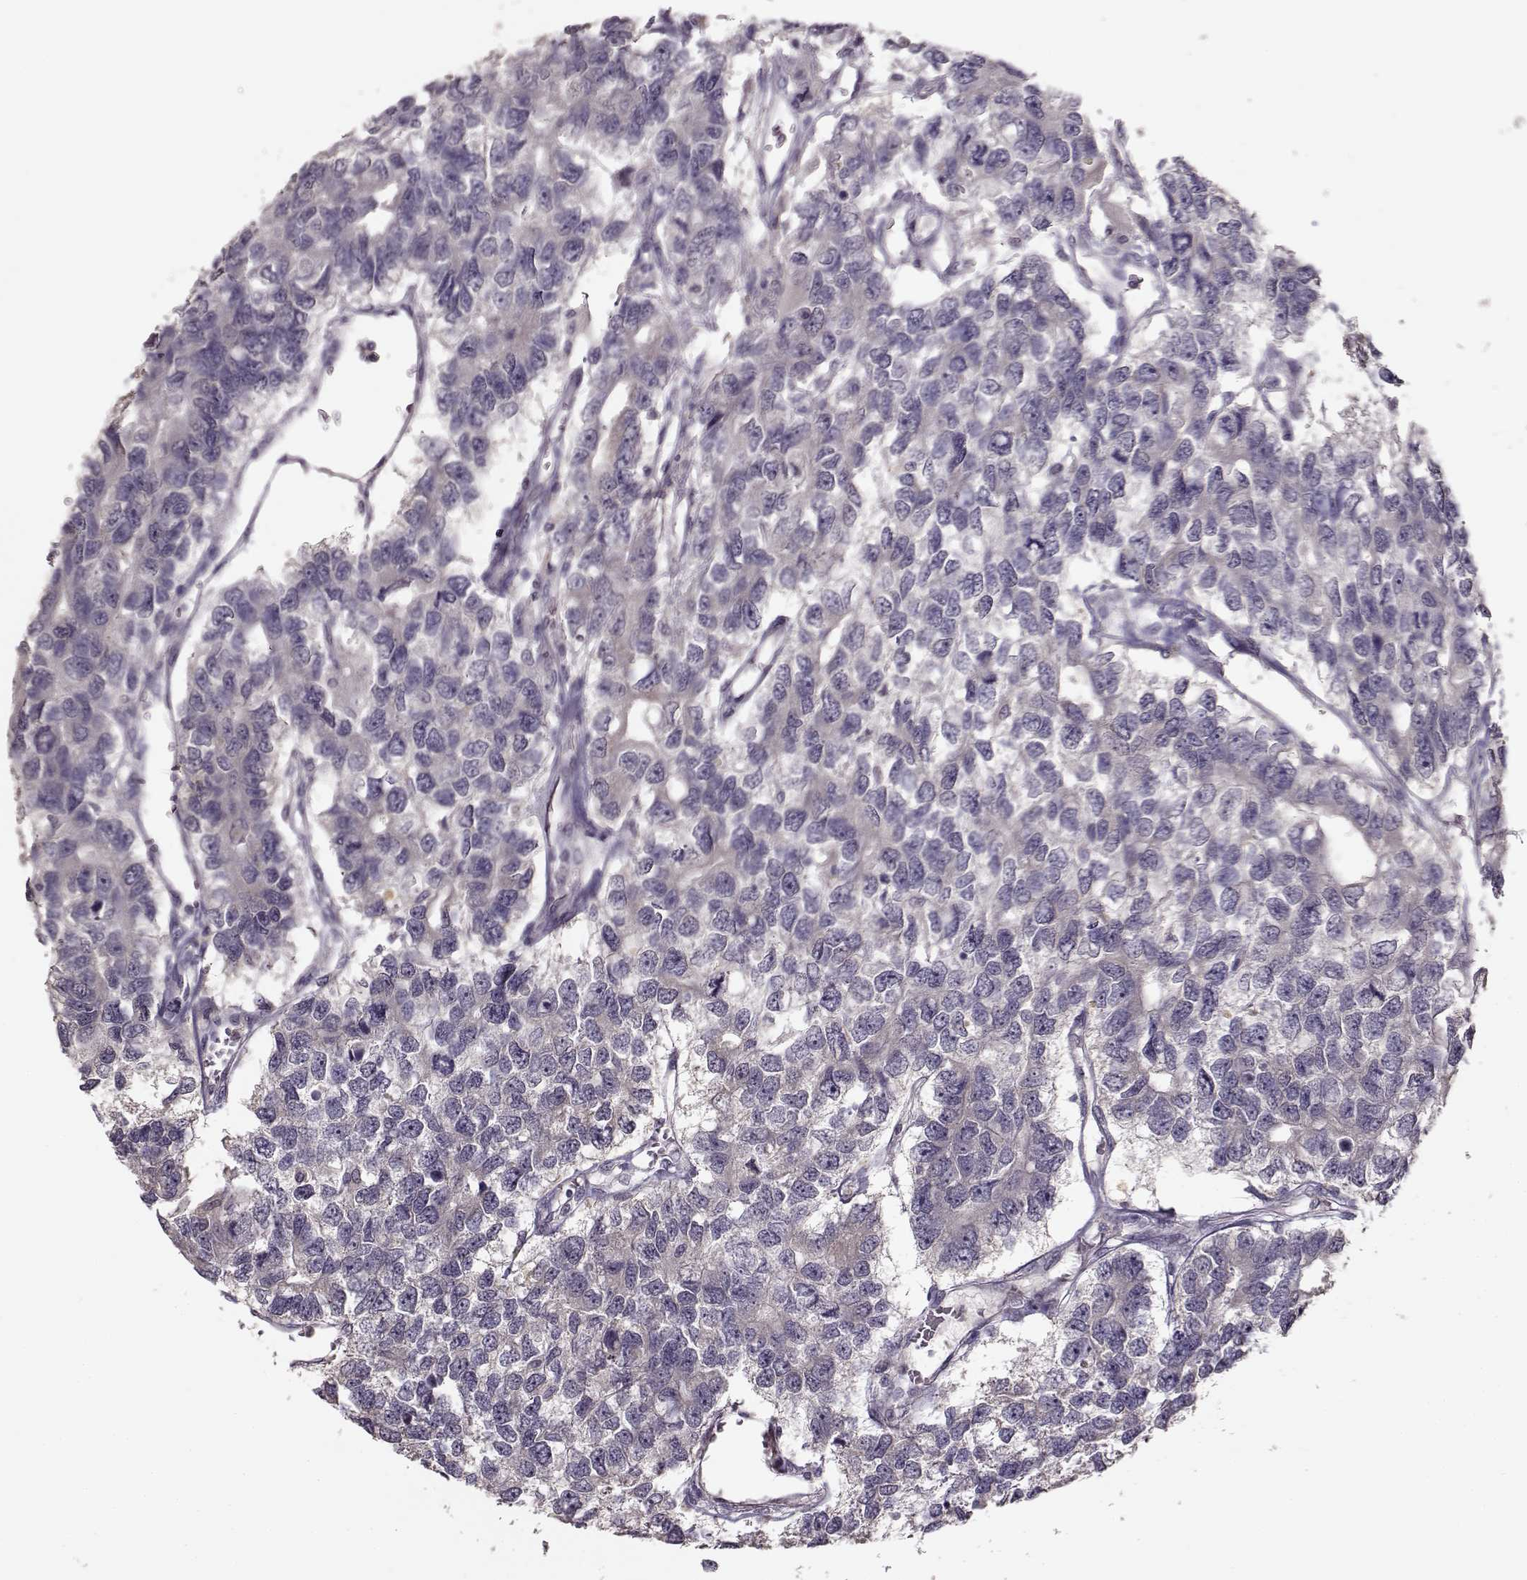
{"staining": {"intensity": "negative", "quantity": "none", "location": "none"}, "tissue": "testis cancer", "cell_type": "Tumor cells", "image_type": "cancer", "snomed": [{"axis": "morphology", "description": "Seminoma, NOS"}, {"axis": "topography", "description": "Testis"}], "caption": "High magnification brightfield microscopy of seminoma (testis) stained with DAB (3,3'-diaminobenzidine) (brown) and counterstained with hematoxylin (blue): tumor cells show no significant expression.", "gene": "UROC1", "patient": {"sex": "male", "age": 52}}